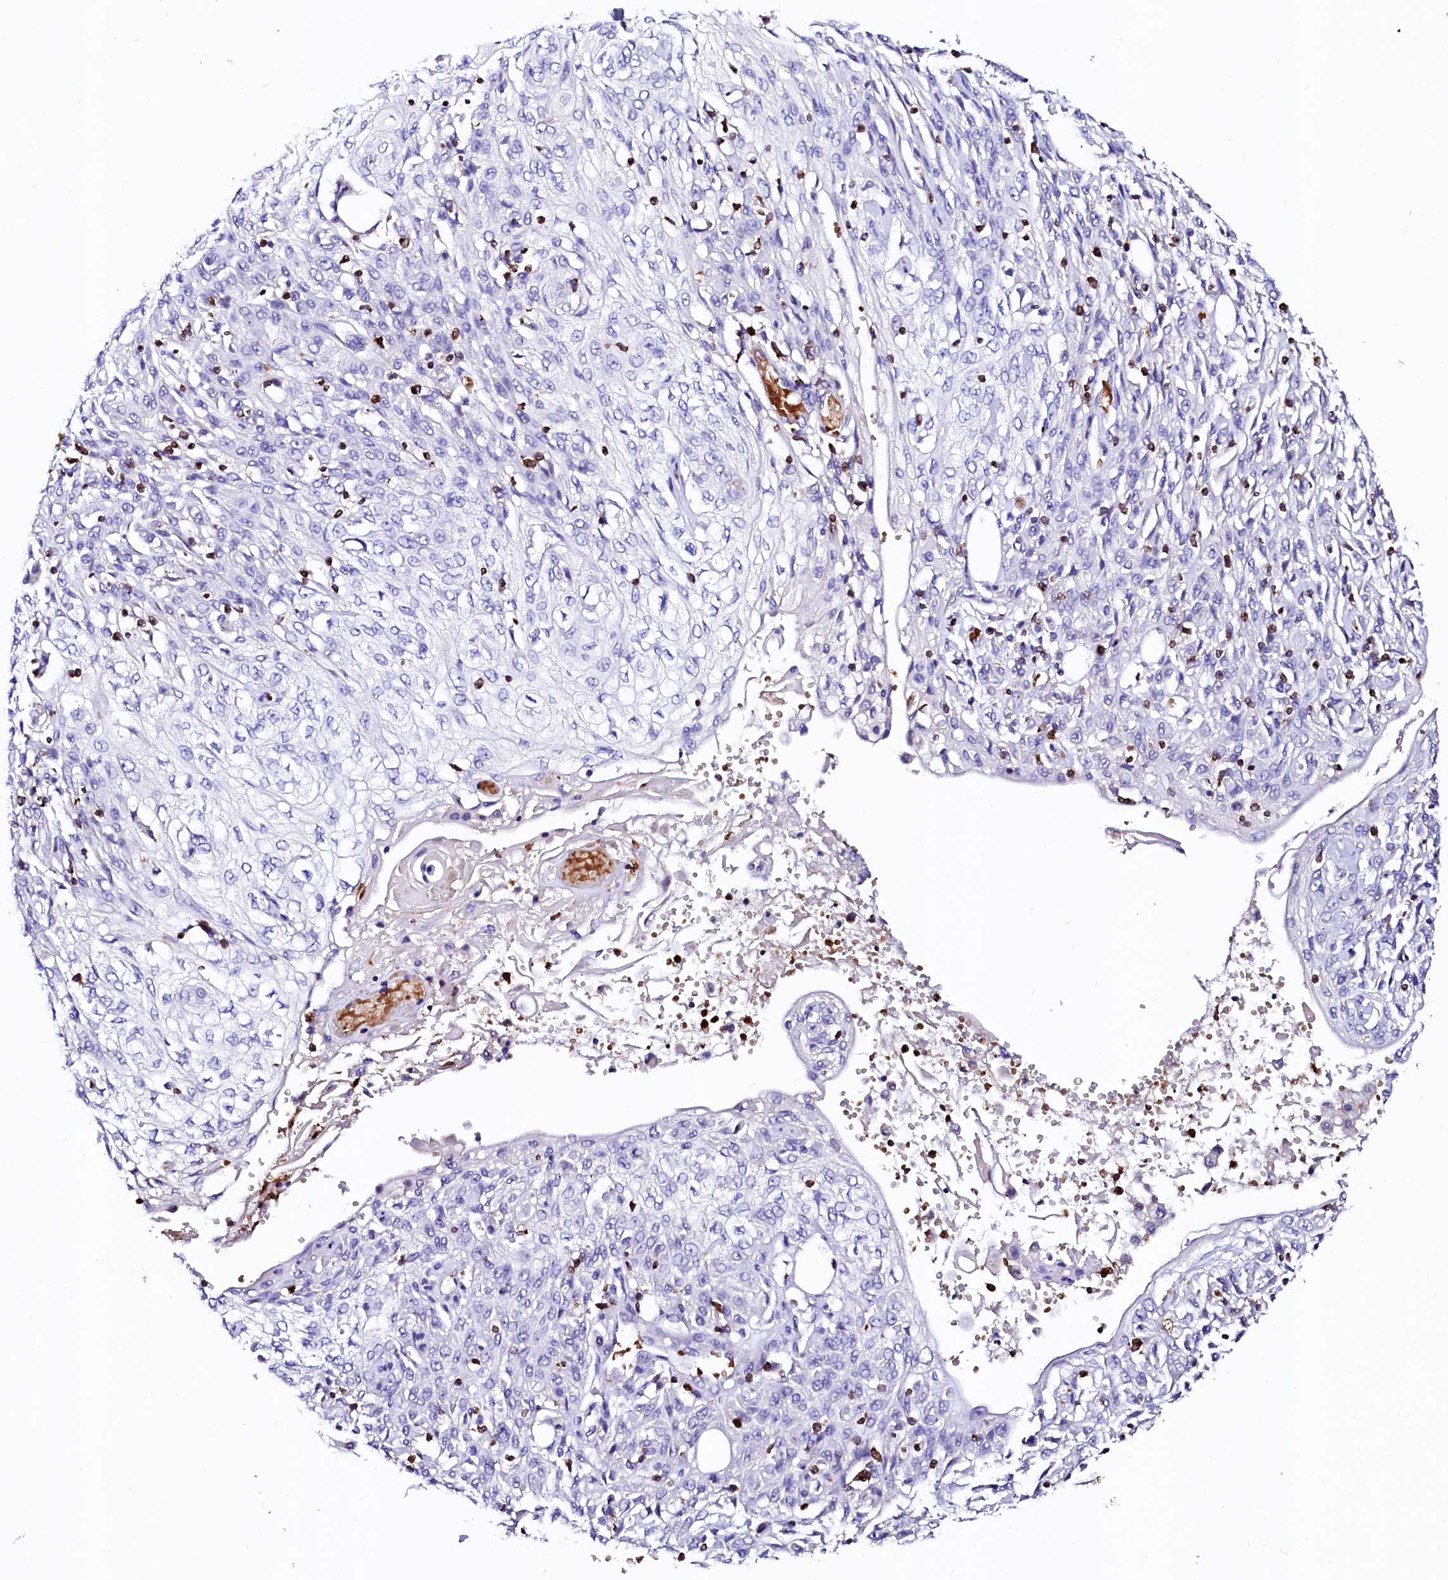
{"staining": {"intensity": "negative", "quantity": "none", "location": "none"}, "tissue": "skin cancer", "cell_type": "Tumor cells", "image_type": "cancer", "snomed": [{"axis": "morphology", "description": "Squamous cell carcinoma, NOS"}, {"axis": "morphology", "description": "Squamous cell carcinoma, metastatic, NOS"}, {"axis": "topography", "description": "Skin"}, {"axis": "topography", "description": "Lymph node"}], "caption": "DAB immunohistochemical staining of human skin cancer (squamous cell carcinoma) shows no significant expression in tumor cells.", "gene": "RAB27A", "patient": {"sex": "male", "age": 75}}